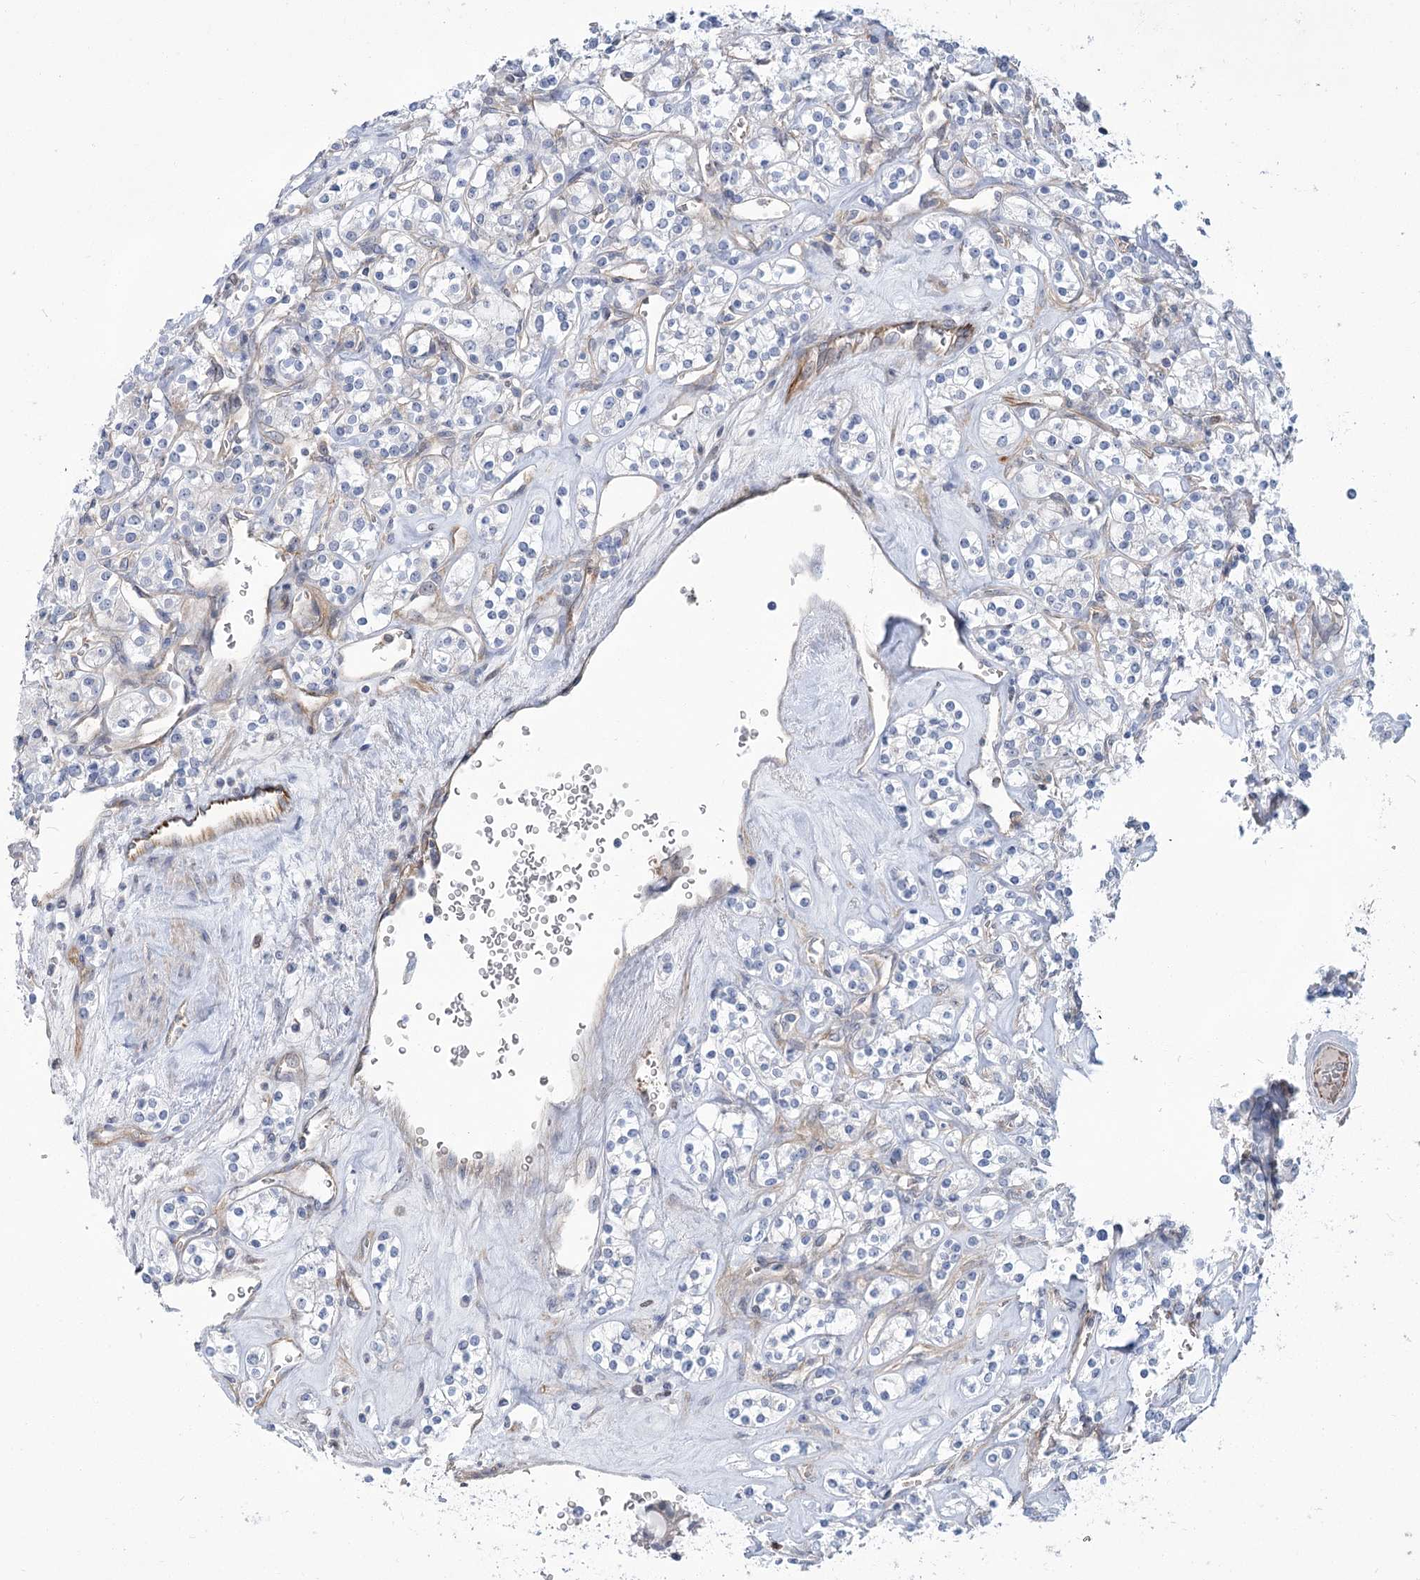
{"staining": {"intensity": "negative", "quantity": "none", "location": "none"}, "tissue": "renal cancer", "cell_type": "Tumor cells", "image_type": "cancer", "snomed": [{"axis": "morphology", "description": "Adenocarcinoma, NOS"}, {"axis": "topography", "description": "Kidney"}], "caption": "Tumor cells are negative for protein expression in human renal adenocarcinoma. Brightfield microscopy of immunohistochemistry stained with DAB (3,3'-diaminobenzidine) (brown) and hematoxylin (blue), captured at high magnification.", "gene": "THAP6", "patient": {"sex": "male", "age": 77}}